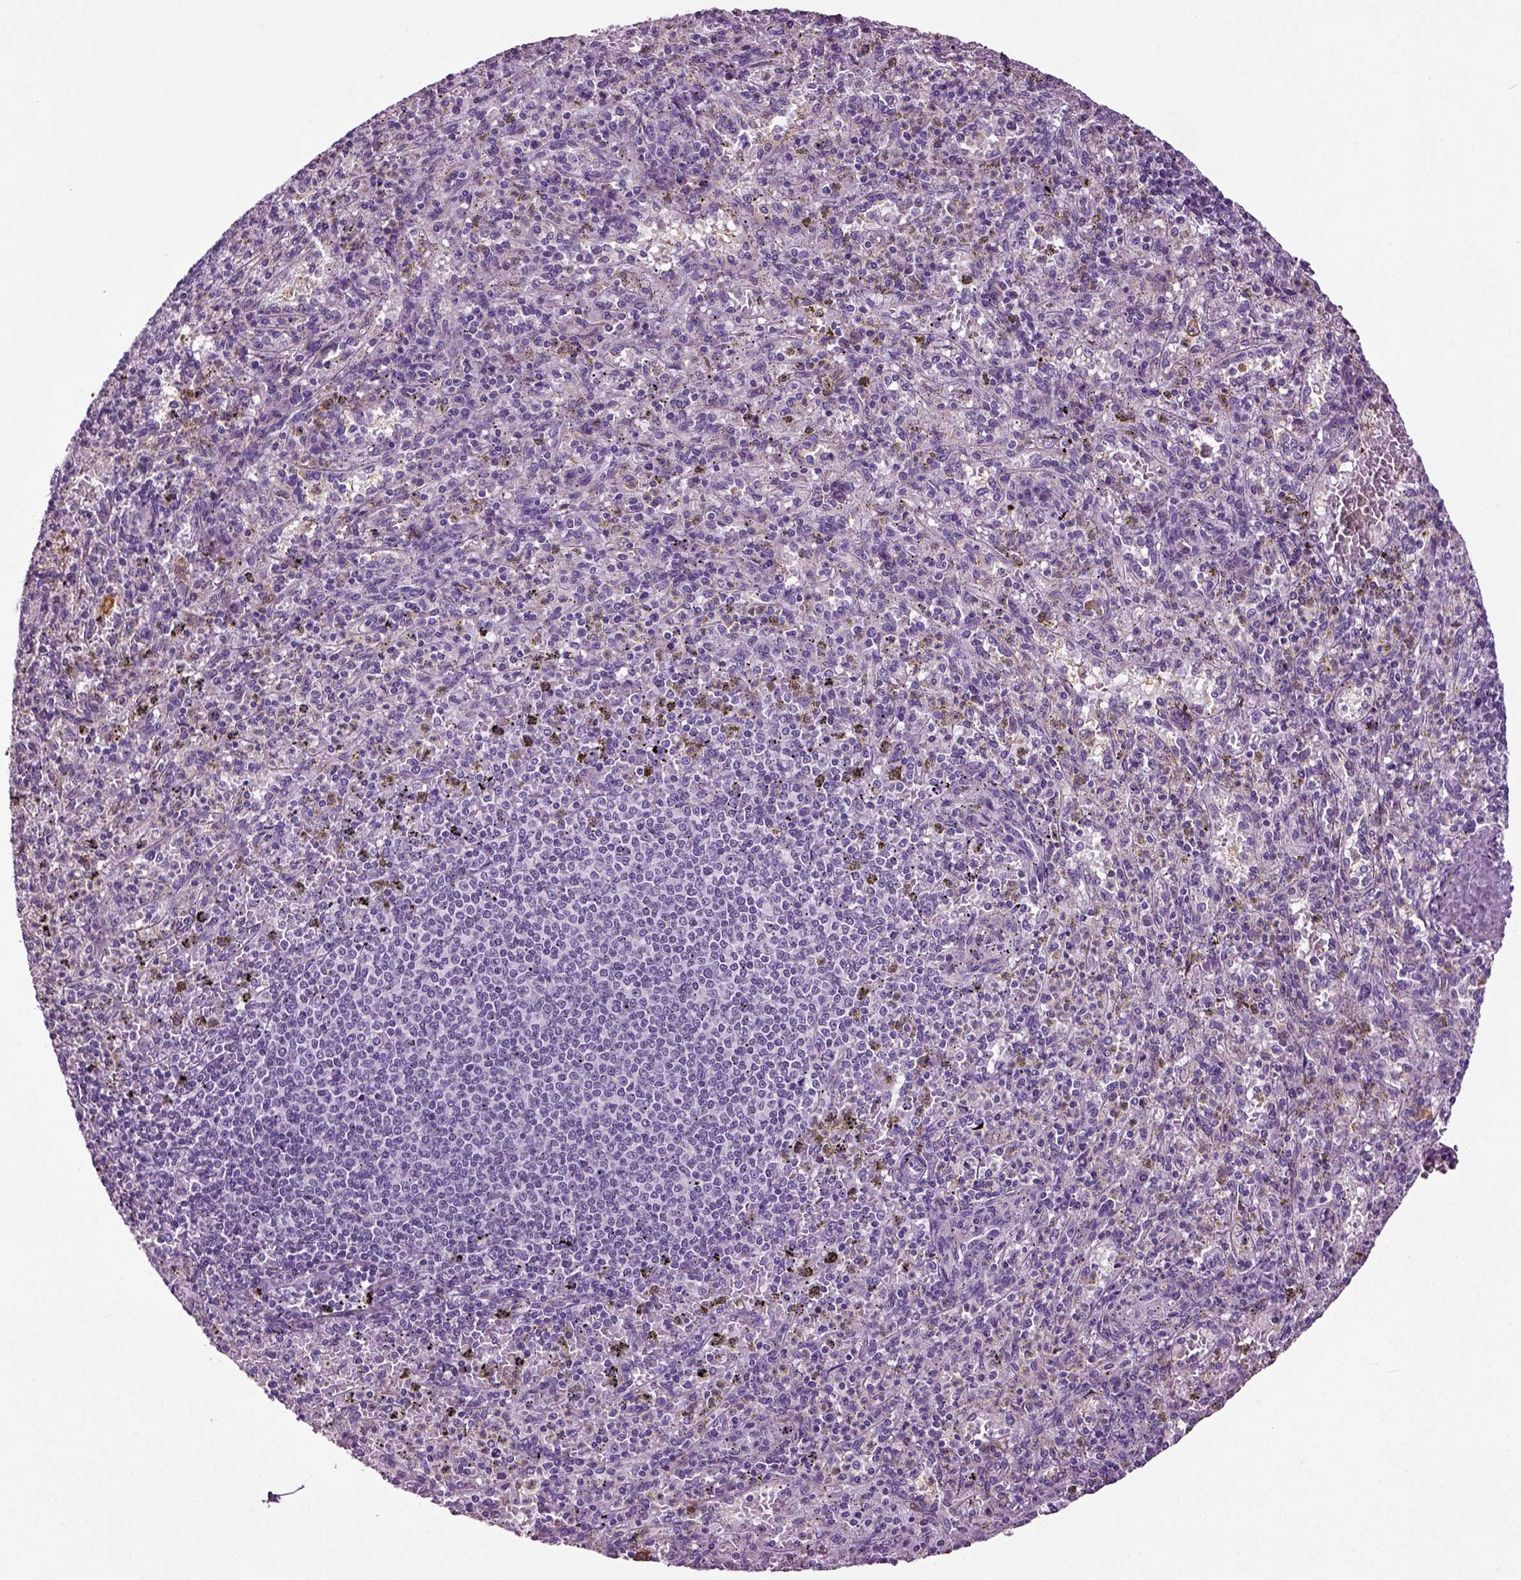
{"staining": {"intensity": "negative", "quantity": "none", "location": "none"}, "tissue": "spleen", "cell_type": "Cells in red pulp", "image_type": "normal", "snomed": [{"axis": "morphology", "description": "Normal tissue, NOS"}, {"axis": "topography", "description": "Spleen"}], "caption": "High magnification brightfield microscopy of unremarkable spleen stained with DAB (brown) and counterstained with hematoxylin (blue): cells in red pulp show no significant expression. (Immunohistochemistry, brightfield microscopy, high magnification).", "gene": "DNAH10", "patient": {"sex": "male", "age": 60}}